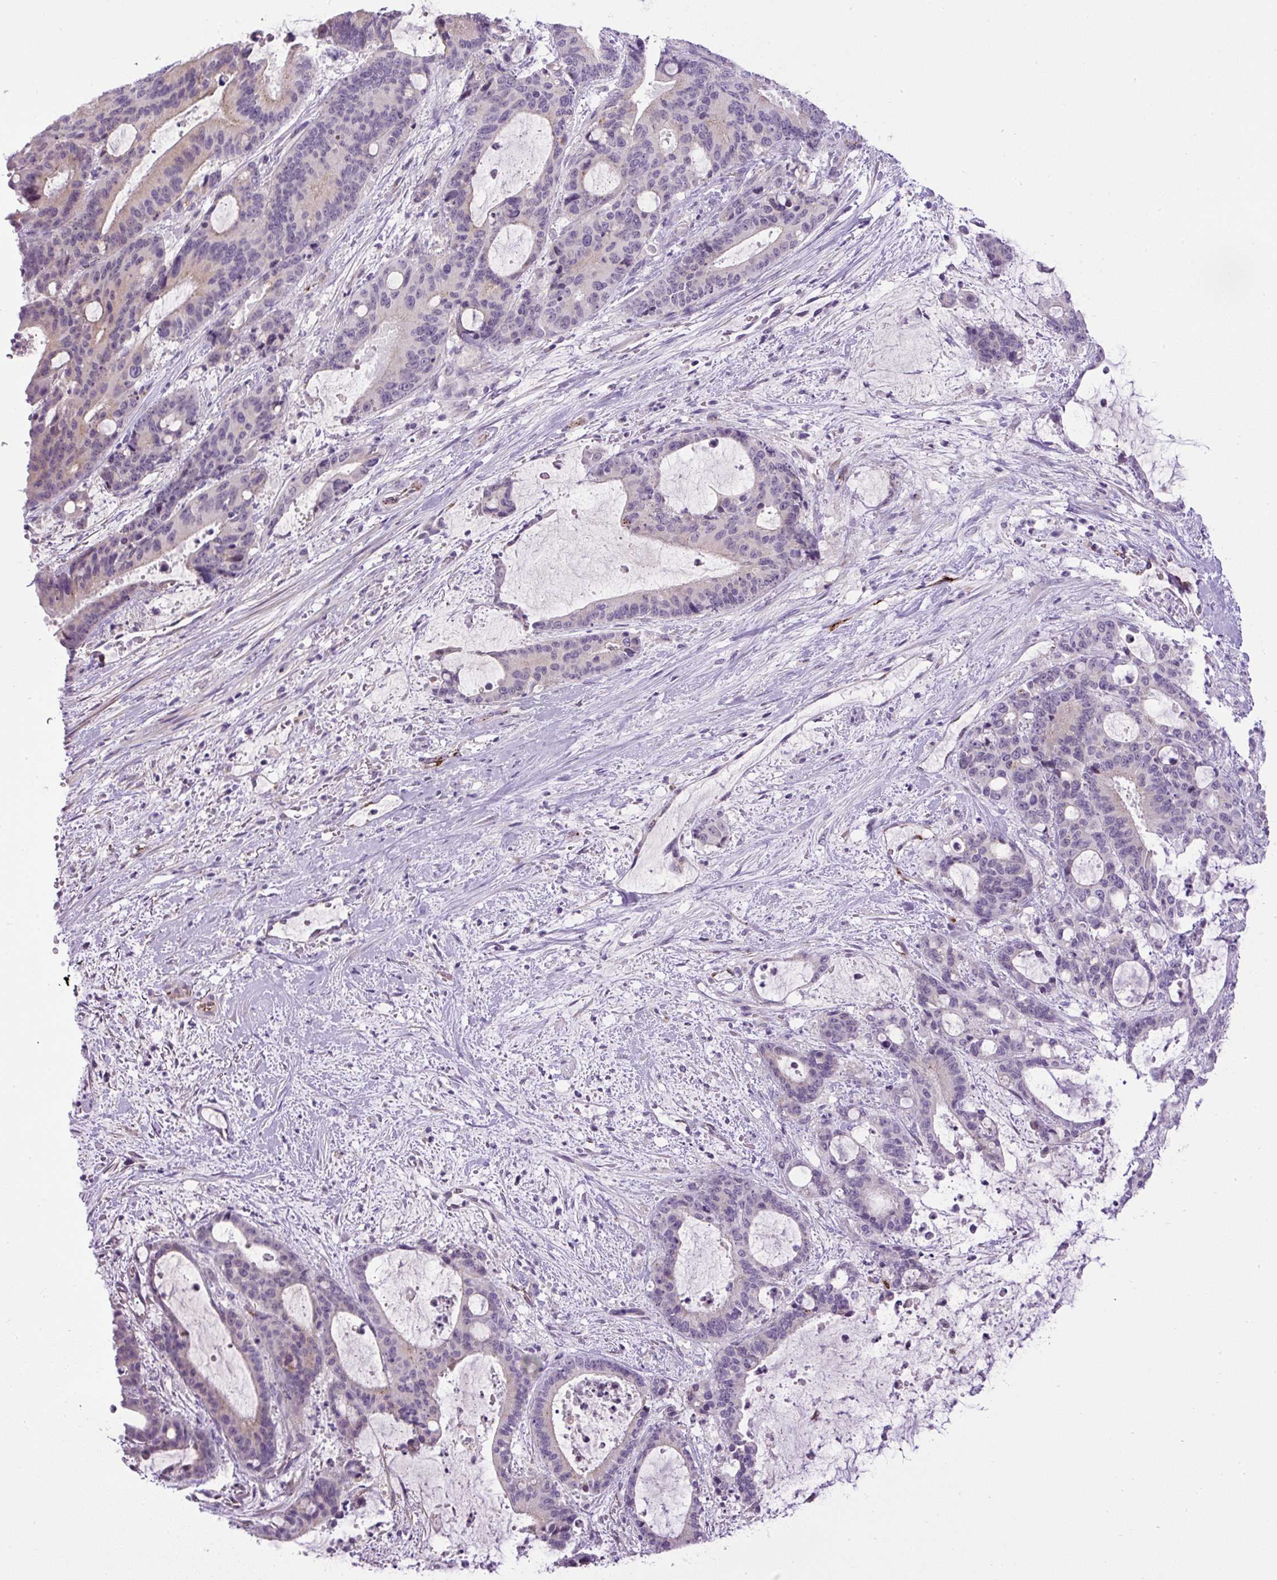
{"staining": {"intensity": "weak", "quantity": "<25%", "location": "cytoplasmic/membranous"}, "tissue": "liver cancer", "cell_type": "Tumor cells", "image_type": "cancer", "snomed": [{"axis": "morphology", "description": "Normal tissue, NOS"}, {"axis": "morphology", "description": "Cholangiocarcinoma"}, {"axis": "topography", "description": "Liver"}, {"axis": "topography", "description": "Peripheral nerve tissue"}], "caption": "Tumor cells show no significant protein positivity in cholangiocarcinoma (liver). The staining was performed using DAB (3,3'-diaminobenzidine) to visualize the protein expression in brown, while the nuclei were stained in blue with hematoxylin (Magnification: 20x).", "gene": "LEFTY2", "patient": {"sex": "female", "age": 73}}